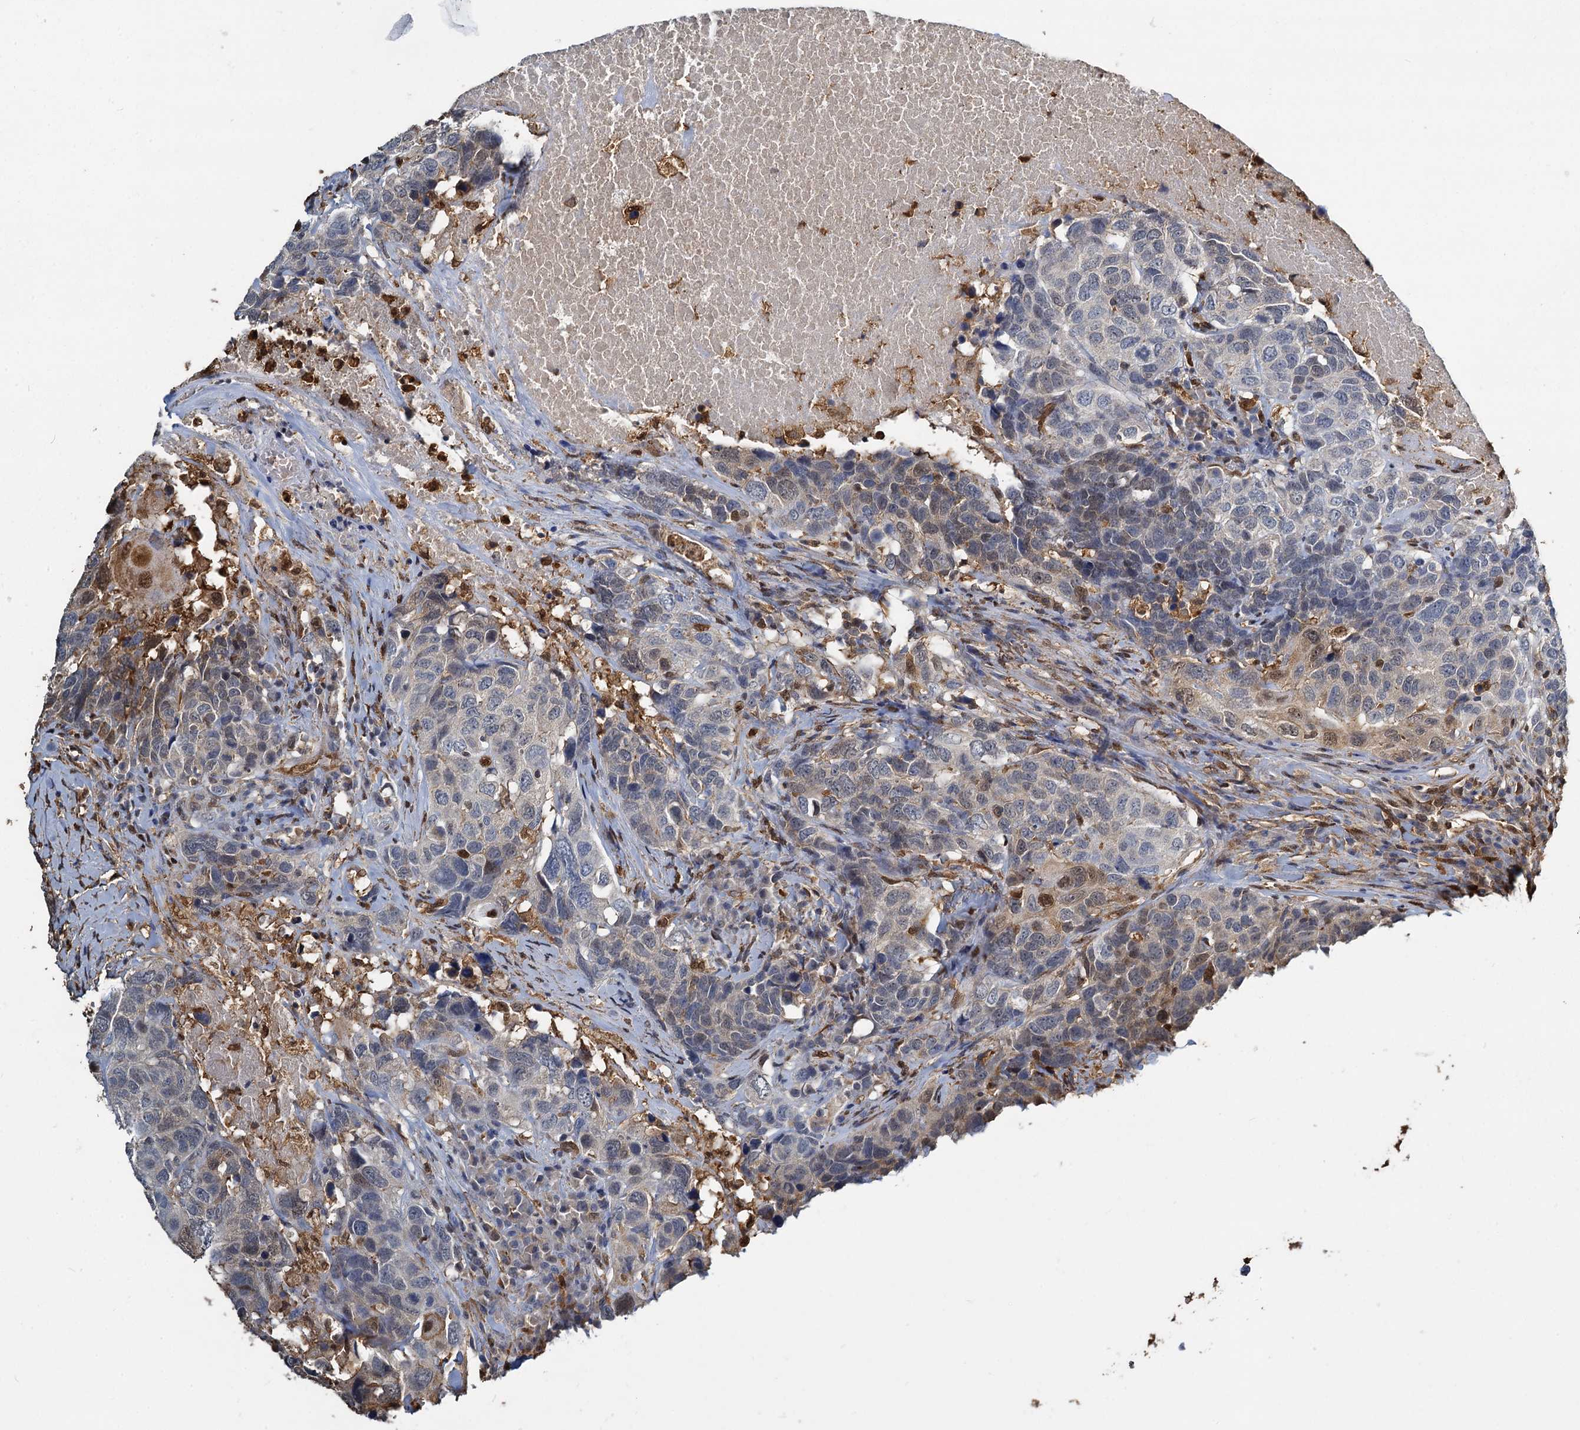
{"staining": {"intensity": "negative", "quantity": "none", "location": "none"}, "tissue": "head and neck cancer", "cell_type": "Tumor cells", "image_type": "cancer", "snomed": [{"axis": "morphology", "description": "Squamous cell carcinoma, NOS"}, {"axis": "topography", "description": "Head-Neck"}], "caption": "Immunohistochemistry of human head and neck squamous cell carcinoma demonstrates no positivity in tumor cells.", "gene": "S100A6", "patient": {"sex": "male", "age": 66}}